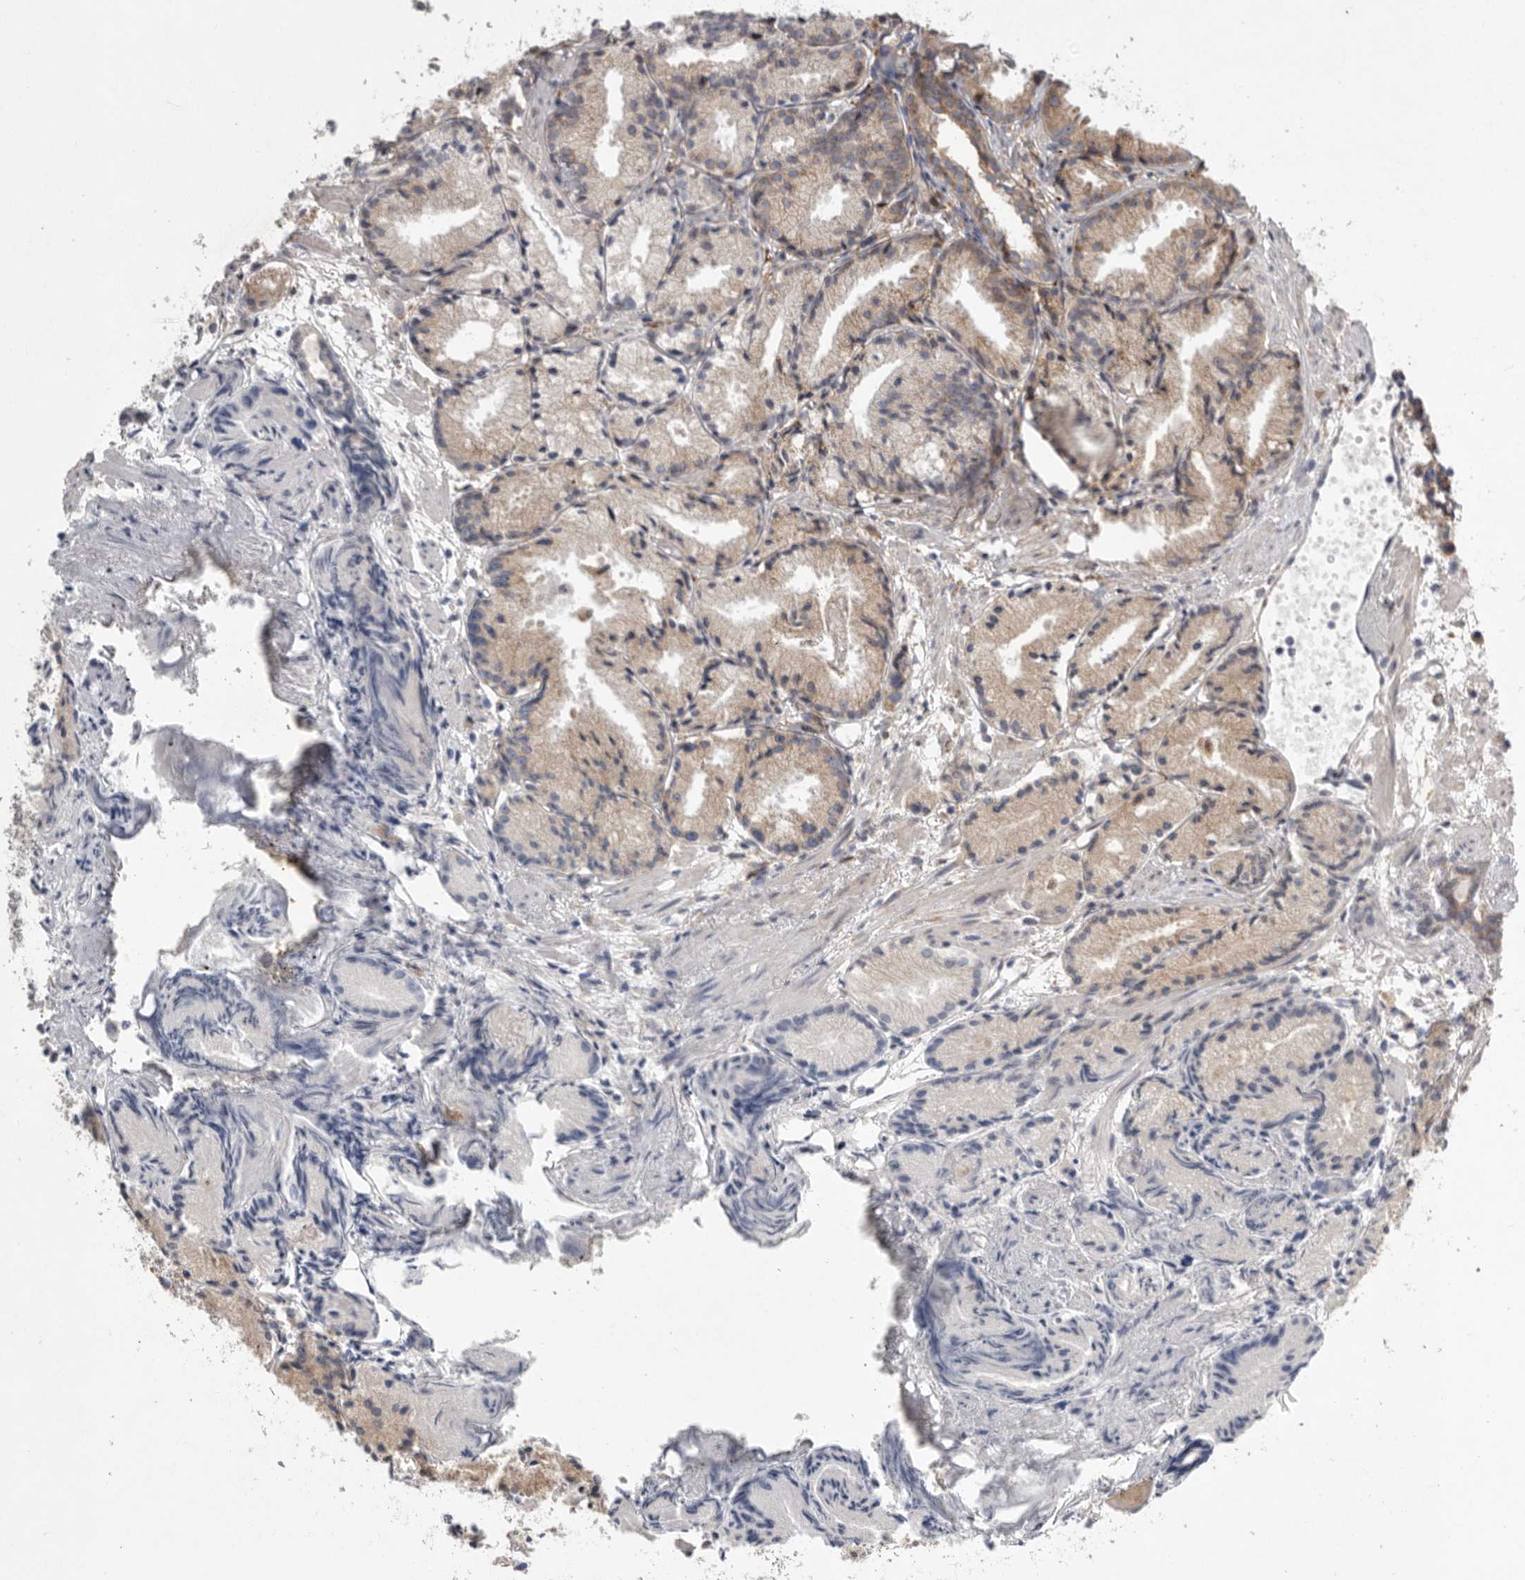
{"staining": {"intensity": "weak", "quantity": "25%-75%", "location": "cytoplasmic/membranous"}, "tissue": "prostate cancer", "cell_type": "Tumor cells", "image_type": "cancer", "snomed": [{"axis": "morphology", "description": "Adenocarcinoma, Low grade"}, {"axis": "topography", "description": "Prostate"}], "caption": "Prostate cancer stained for a protein (brown) exhibits weak cytoplasmic/membranous positive expression in about 25%-75% of tumor cells.", "gene": "GANAB", "patient": {"sex": "male", "age": 88}}